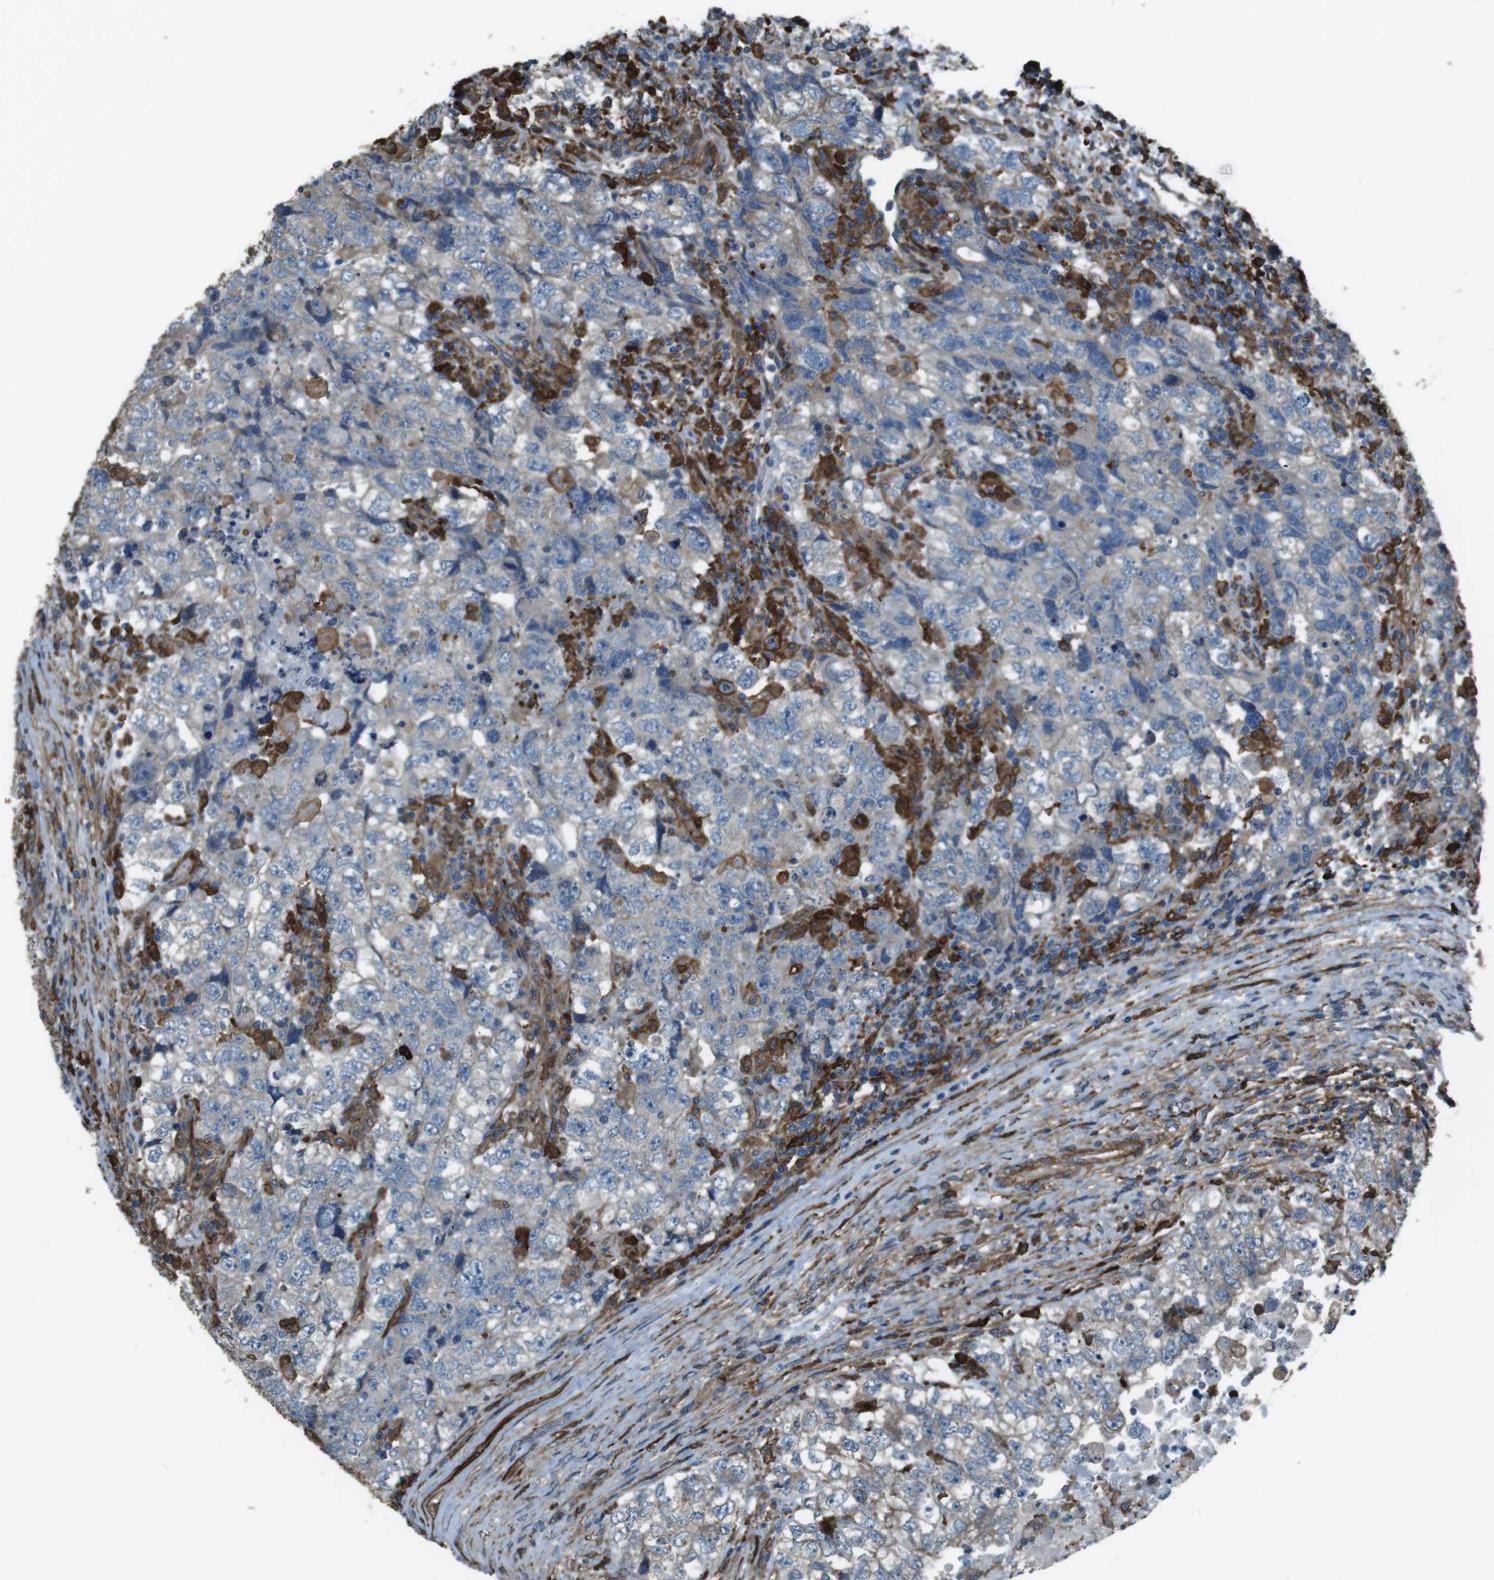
{"staining": {"intensity": "weak", "quantity": "<25%", "location": "cytoplasmic/membranous"}, "tissue": "testis cancer", "cell_type": "Tumor cells", "image_type": "cancer", "snomed": [{"axis": "morphology", "description": "Carcinoma, Embryonal, NOS"}, {"axis": "topography", "description": "Testis"}], "caption": "Testis embryonal carcinoma stained for a protein using IHC exhibits no expression tumor cells.", "gene": "SFT2D1", "patient": {"sex": "male", "age": 36}}